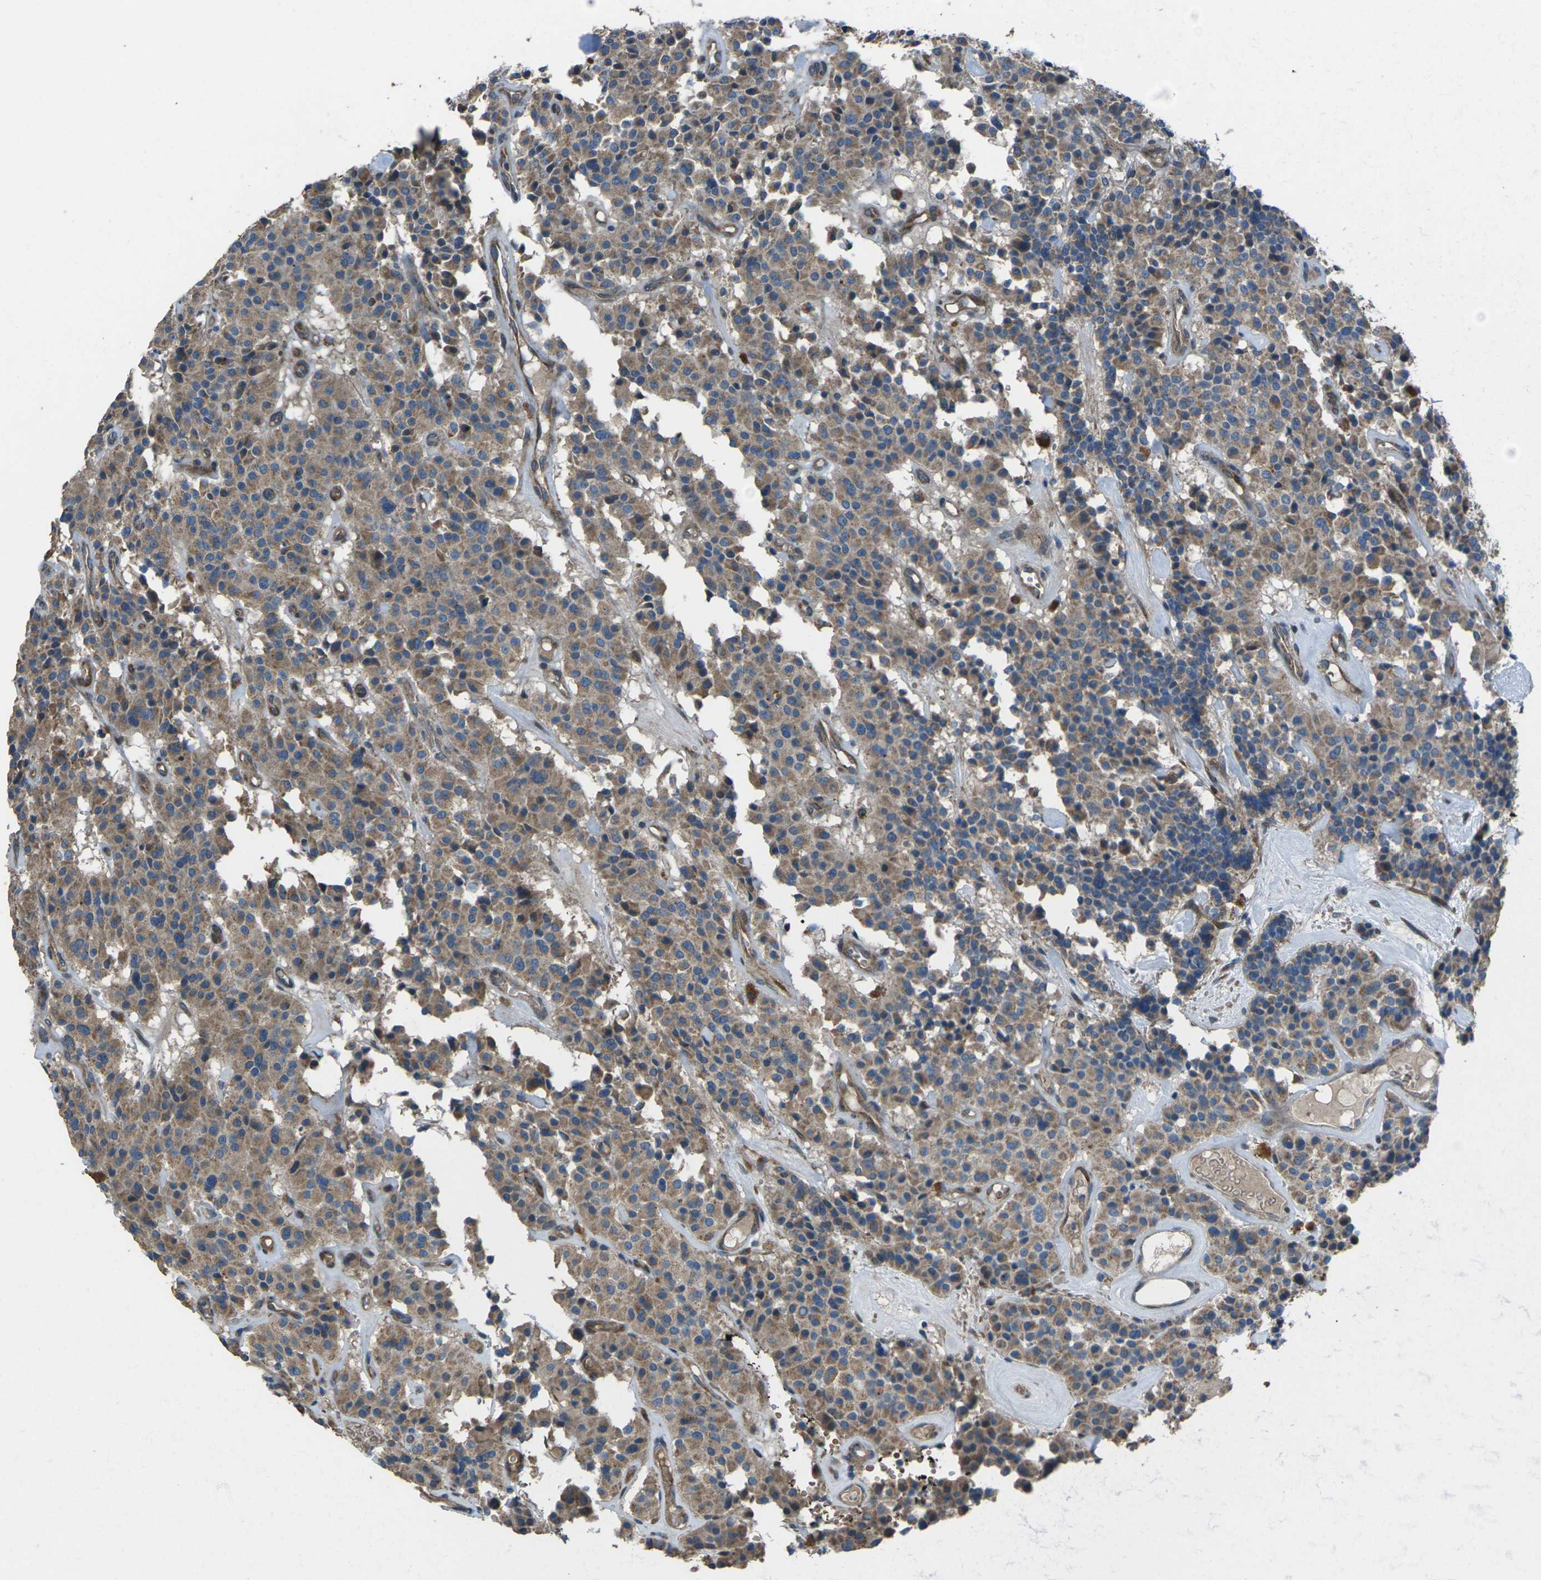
{"staining": {"intensity": "moderate", "quantity": ">75%", "location": "cytoplasmic/membranous"}, "tissue": "carcinoid", "cell_type": "Tumor cells", "image_type": "cancer", "snomed": [{"axis": "morphology", "description": "Carcinoid, malignant, NOS"}, {"axis": "topography", "description": "Lung"}], "caption": "There is medium levels of moderate cytoplasmic/membranous expression in tumor cells of carcinoid, as demonstrated by immunohistochemical staining (brown color).", "gene": "EDNRA", "patient": {"sex": "male", "age": 30}}